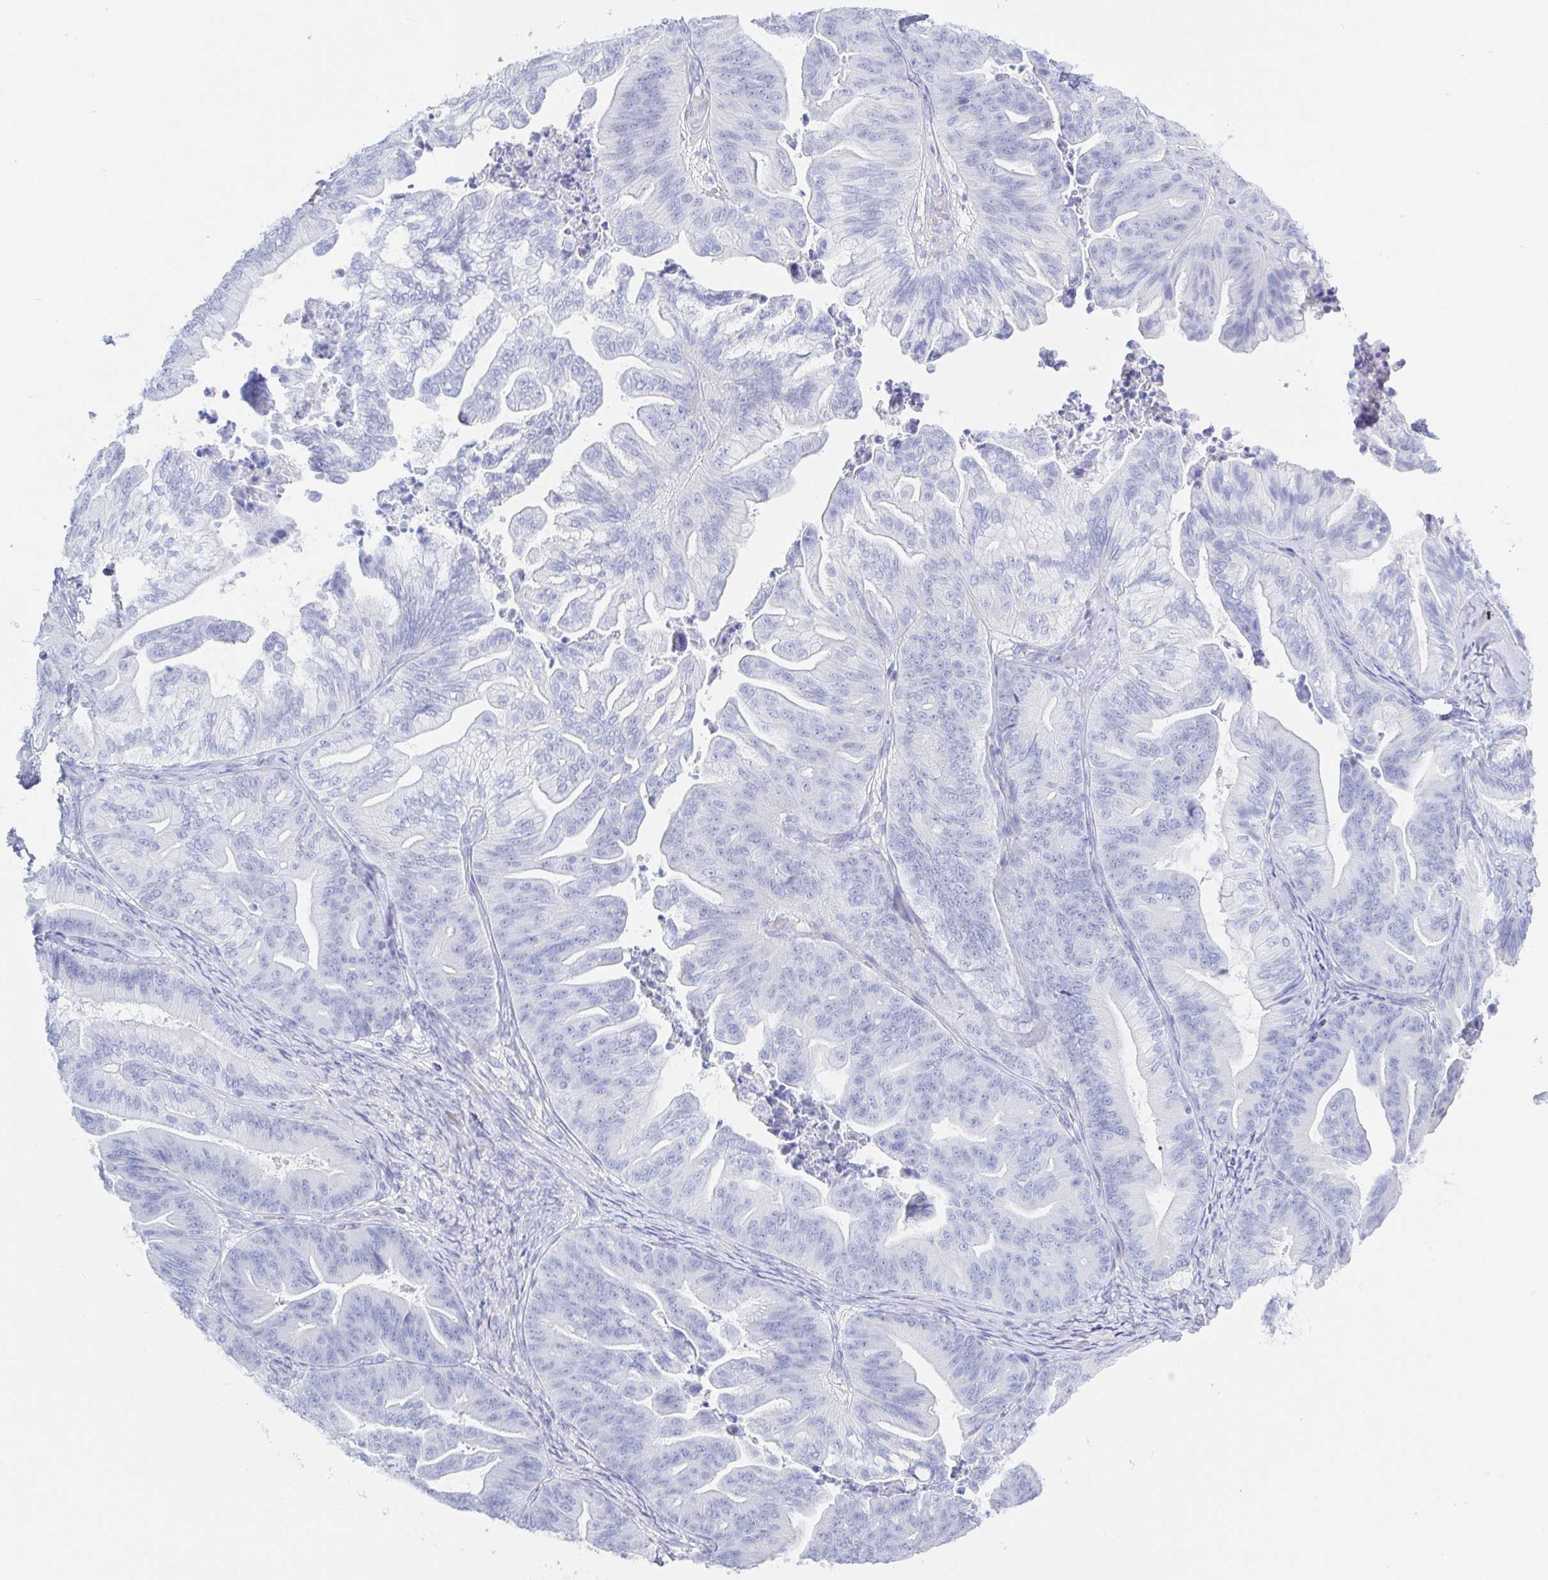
{"staining": {"intensity": "negative", "quantity": "none", "location": "none"}, "tissue": "ovarian cancer", "cell_type": "Tumor cells", "image_type": "cancer", "snomed": [{"axis": "morphology", "description": "Cystadenocarcinoma, mucinous, NOS"}, {"axis": "topography", "description": "Ovary"}], "caption": "Tumor cells show no significant positivity in ovarian cancer. (Stains: DAB immunohistochemistry with hematoxylin counter stain, Microscopy: brightfield microscopy at high magnification).", "gene": "KCNH6", "patient": {"sex": "female", "age": 67}}